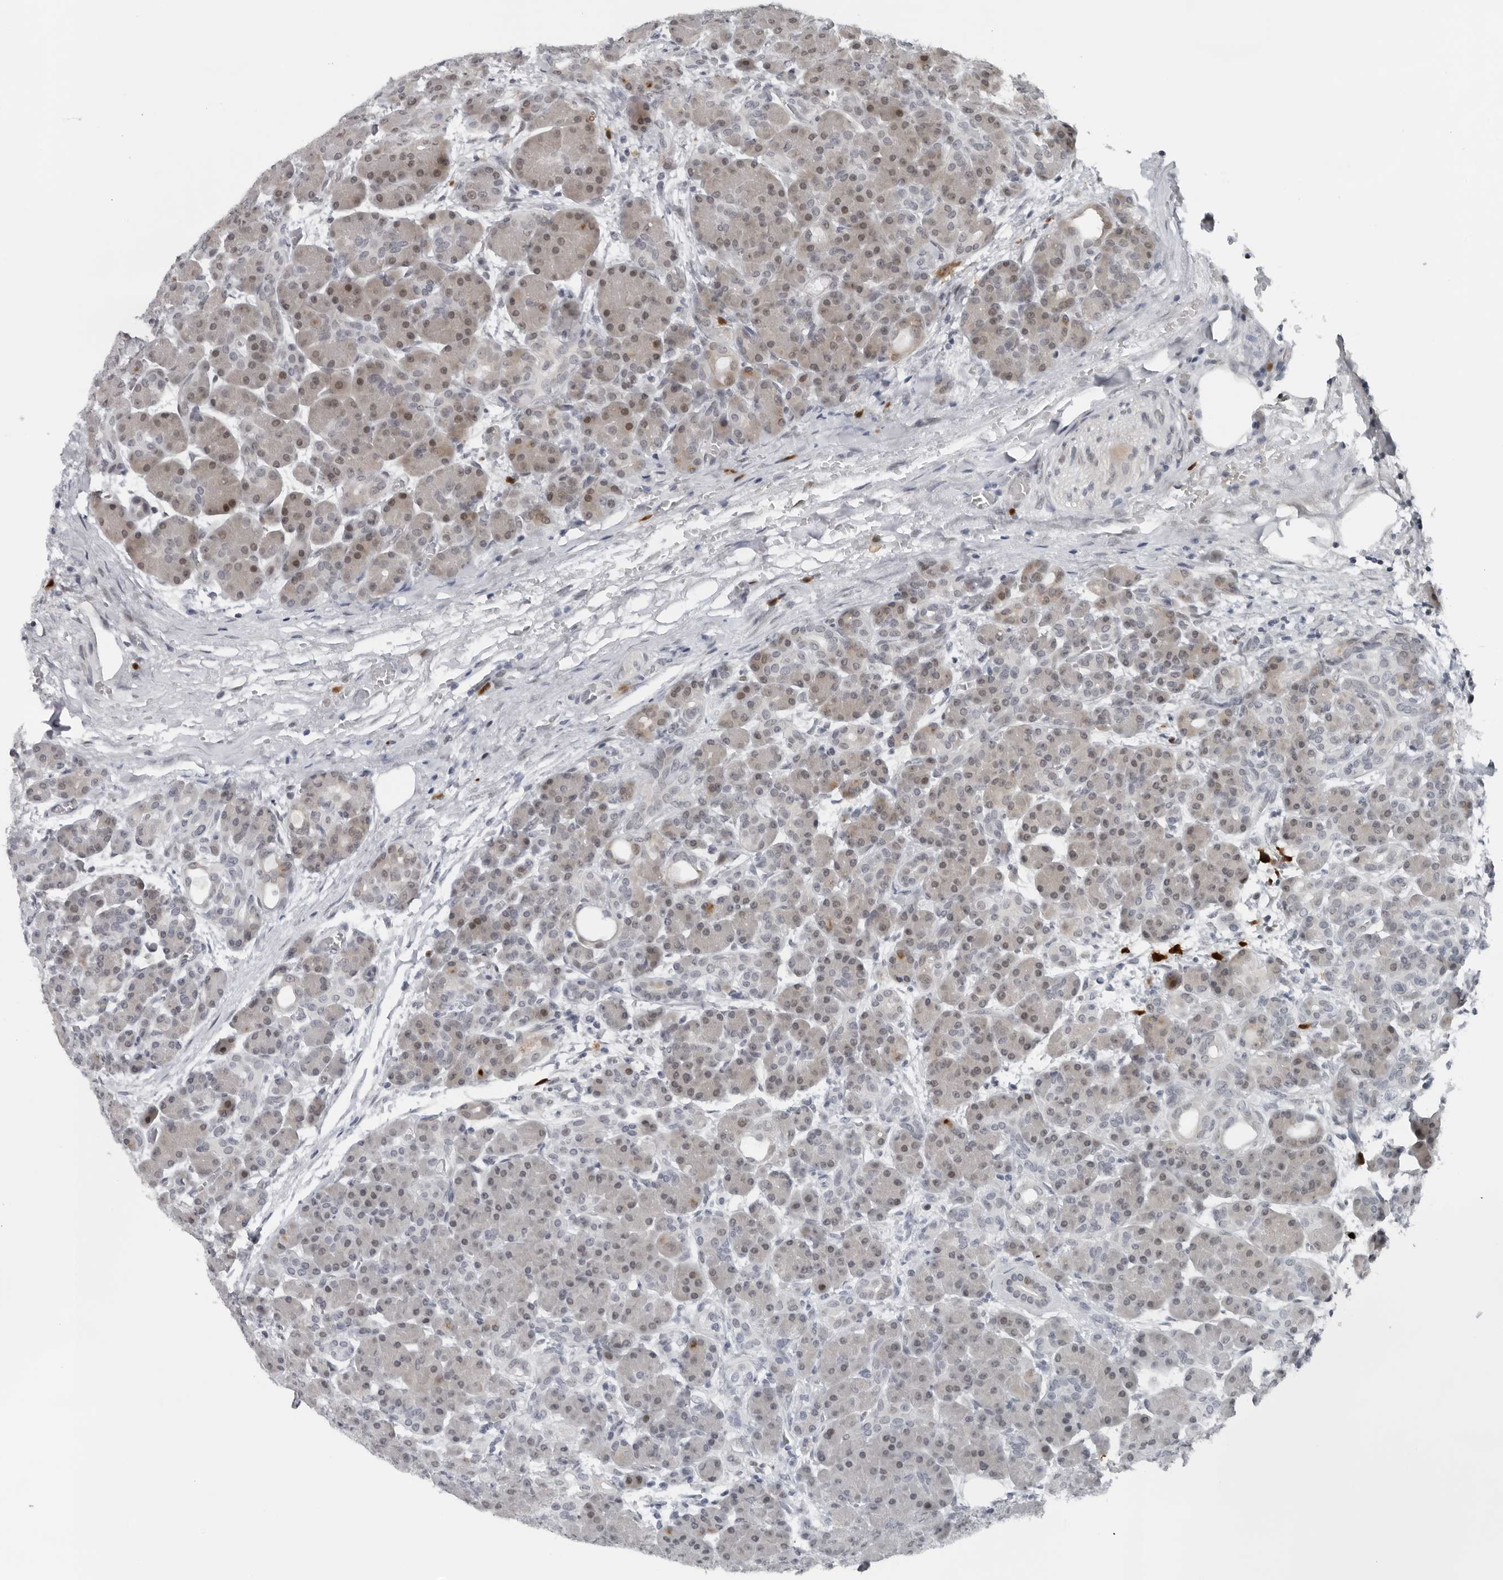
{"staining": {"intensity": "weak", "quantity": "25%-75%", "location": "nuclear"}, "tissue": "pancreas", "cell_type": "Exocrine glandular cells", "image_type": "normal", "snomed": [{"axis": "morphology", "description": "Normal tissue, NOS"}, {"axis": "topography", "description": "Pancreas"}], "caption": "Protein staining by immunohistochemistry displays weak nuclear staining in about 25%-75% of exocrine glandular cells in normal pancreas. Using DAB (brown) and hematoxylin (blue) stains, captured at high magnification using brightfield microscopy.", "gene": "PPP1R42", "patient": {"sex": "male", "age": 63}}